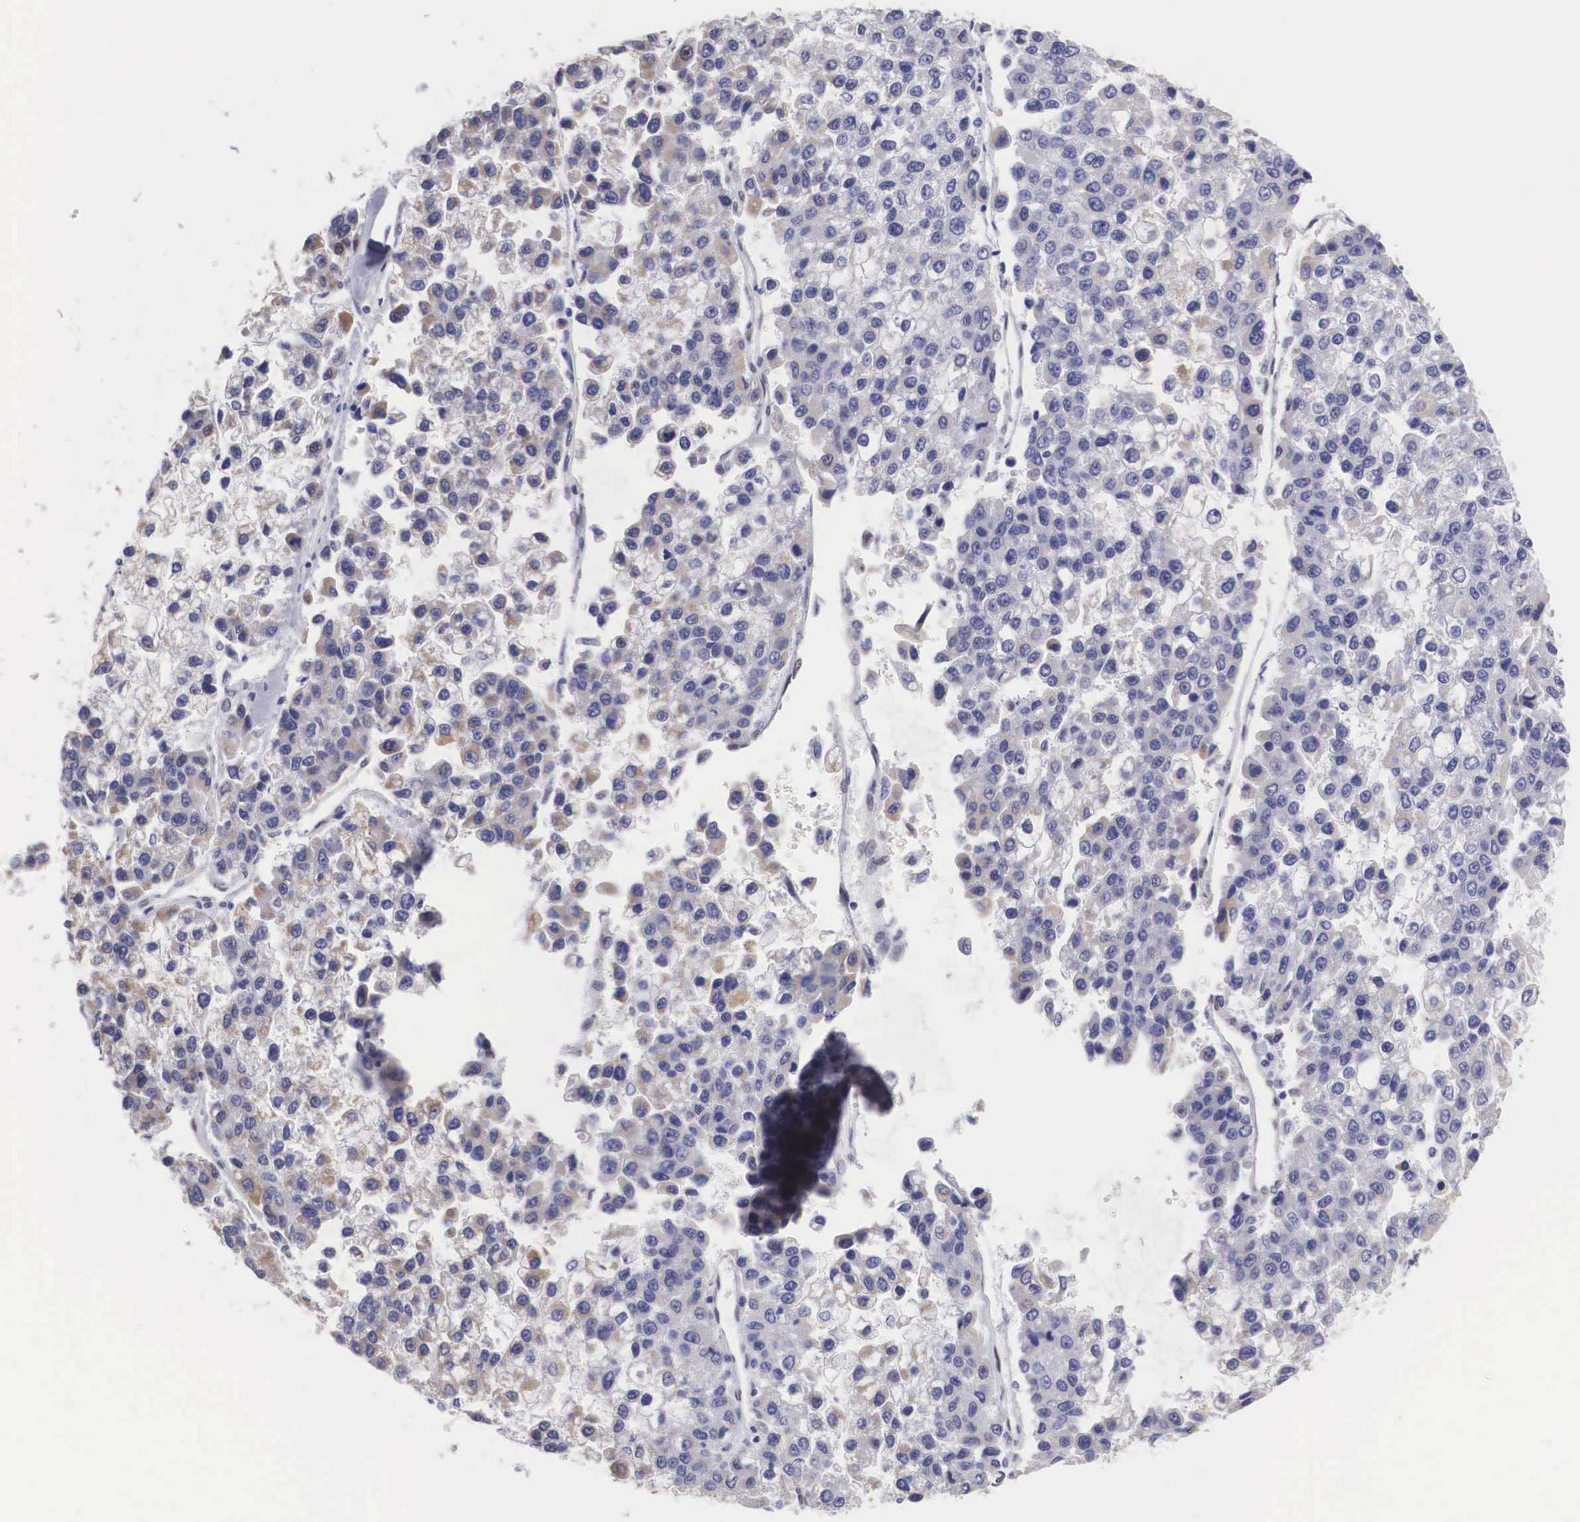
{"staining": {"intensity": "moderate", "quantity": "25%-75%", "location": "cytoplasmic/membranous"}, "tissue": "liver cancer", "cell_type": "Tumor cells", "image_type": "cancer", "snomed": [{"axis": "morphology", "description": "Carcinoma, Hepatocellular, NOS"}, {"axis": "topography", "description": "Liver"}], "caption": "This micrograph shows IHC staining of liver cancer, with medium moderate cytoplasmic/membranous positivity in approximately 25%-75% of tumor cells.", "gene": "HMGN5", "patient": {"sex": "female", "age": 66}}